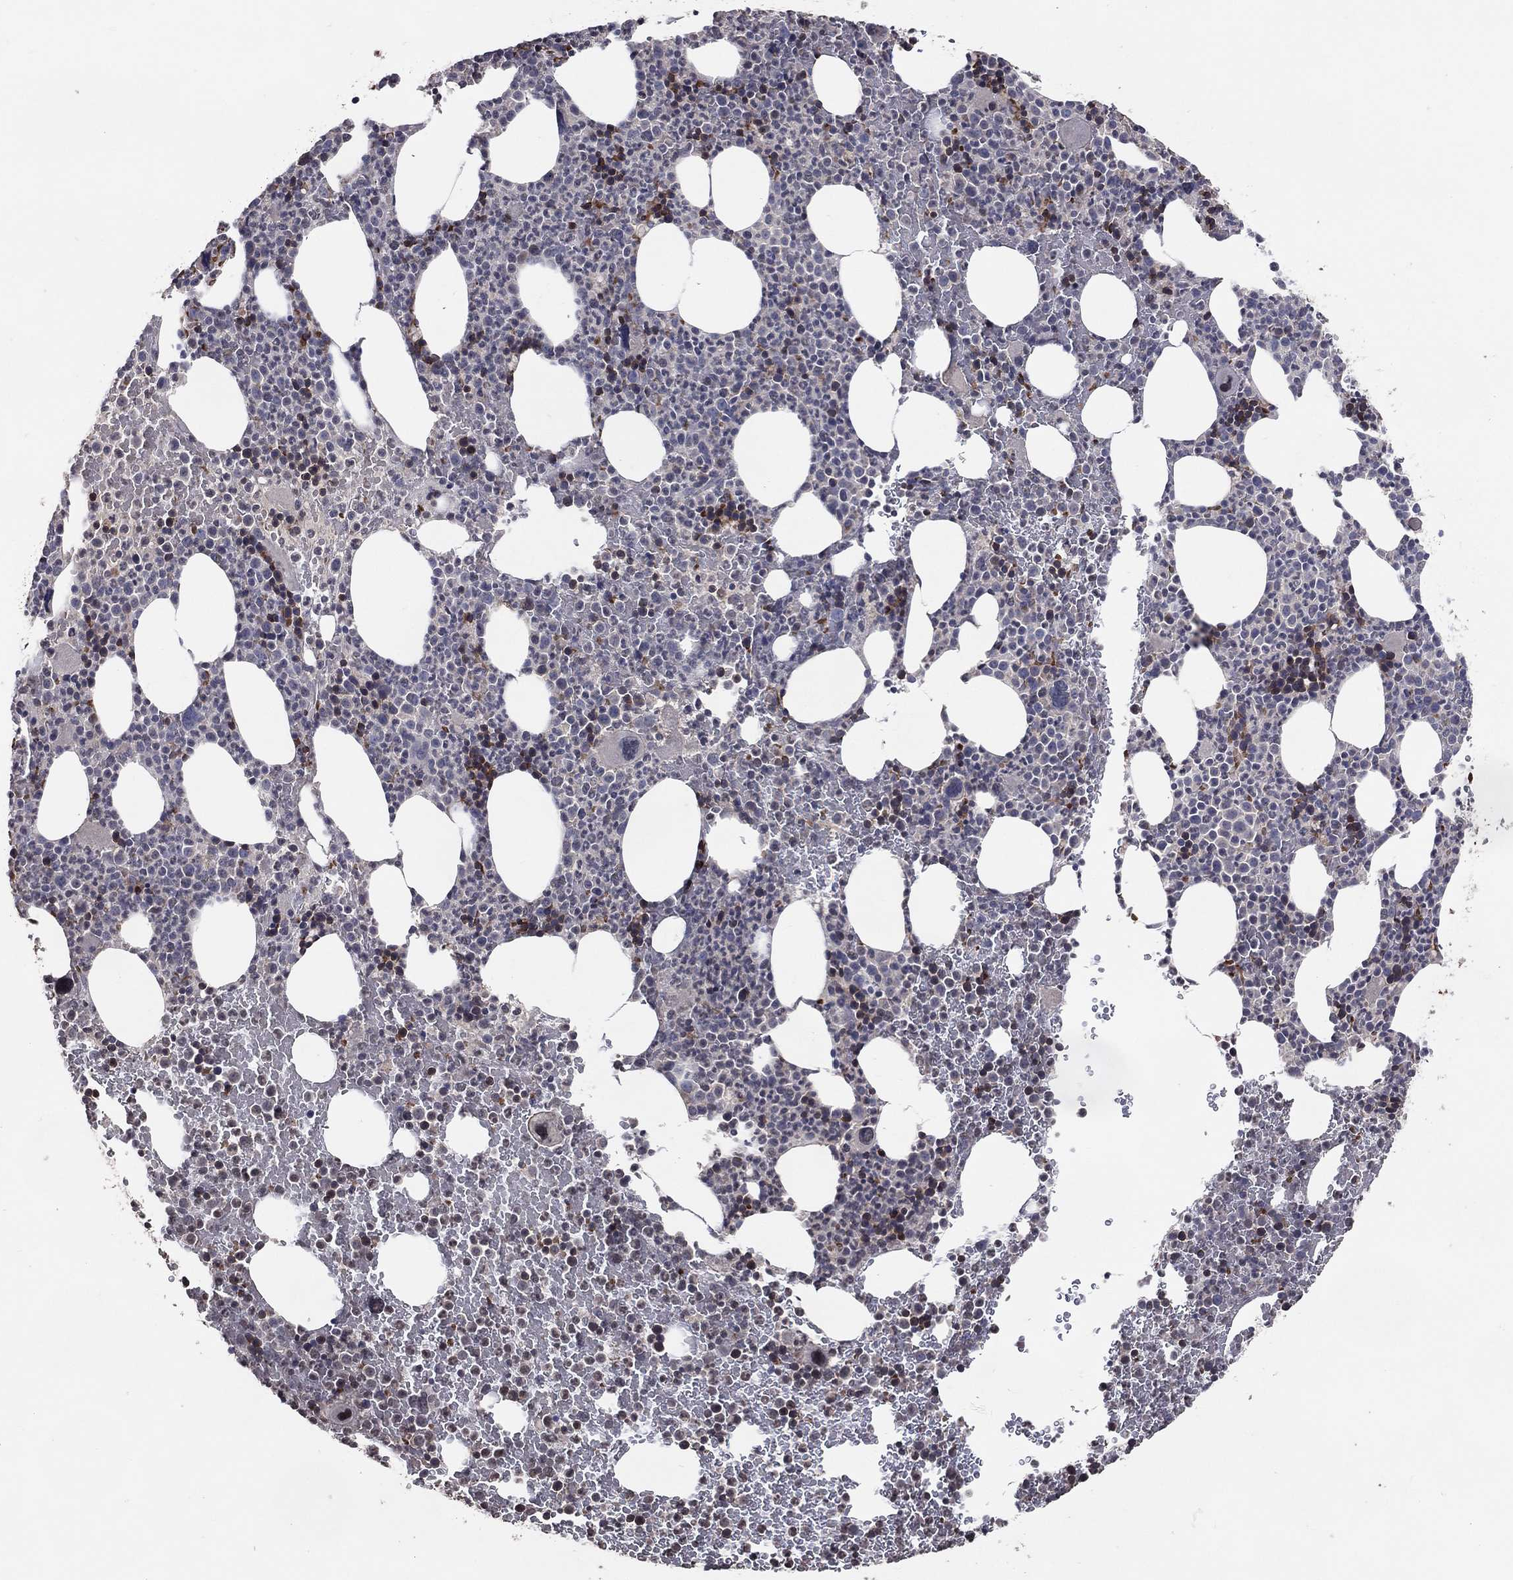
{"staining": {"intensity": "moderate", "quantity": "<25%", "location": "cytoplasmic/membranous"}, "tissue": "bone marrow", "cell_type": "Hematopoietic cells", "image_type": "normal", "snomed": [{"axis": "morphology", "description": "Normal tissue, NOS"}, {"axis": "topography", "description": "Bone marrow"}], "caption": "This image displays normal bone marrow stained with IHC to label a protein in brown. The cytoplasmic/membranous of hematopoietic cells show moderate positivity for the protein. Nuclei are counter-stained blue.", "gene": "DNAH7", "patient": {"sex": "male", "age": 83}}